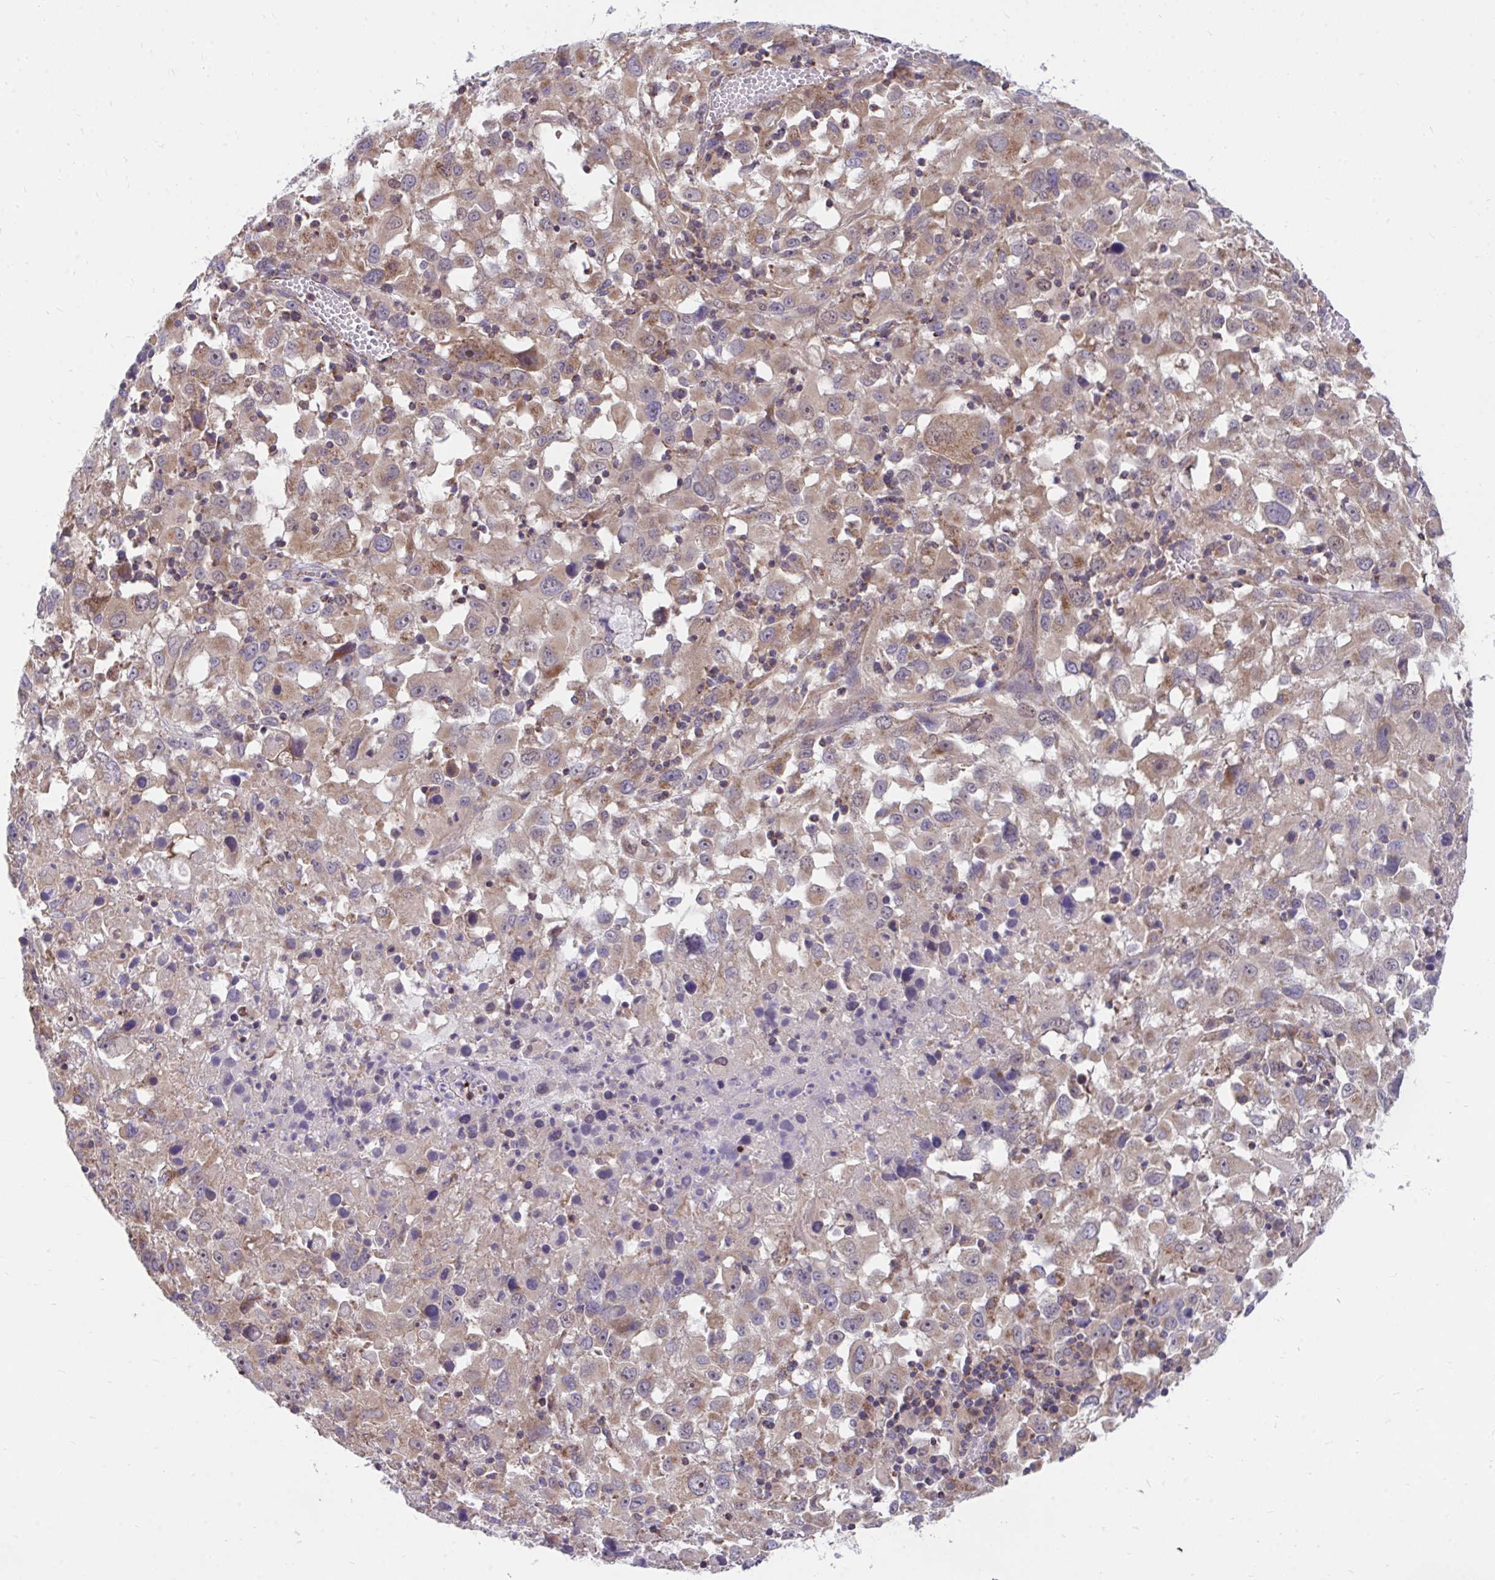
{"staining": {"intensity": "weak", "quantity": ">75%", "location": "cytoplasmic/membranous"}, "tissue": "melanoma", "cell_type": "Tumor cells", "image_type": "cancer", "snomed": [{"axis": "morphology", "description": "Malignant melanoma, Metastatic site"}, {"axis": "topography", "description": "Soft tissue"}], "caption": "Malignant melanoma (metastatic site) stained for a protein (brown) demonstrates weak cytoplasmic/membranous positive staining in about >75% of tumor cells.", "gene": "FHIP1B", "patient": {"sex": "male", "age": 50}}